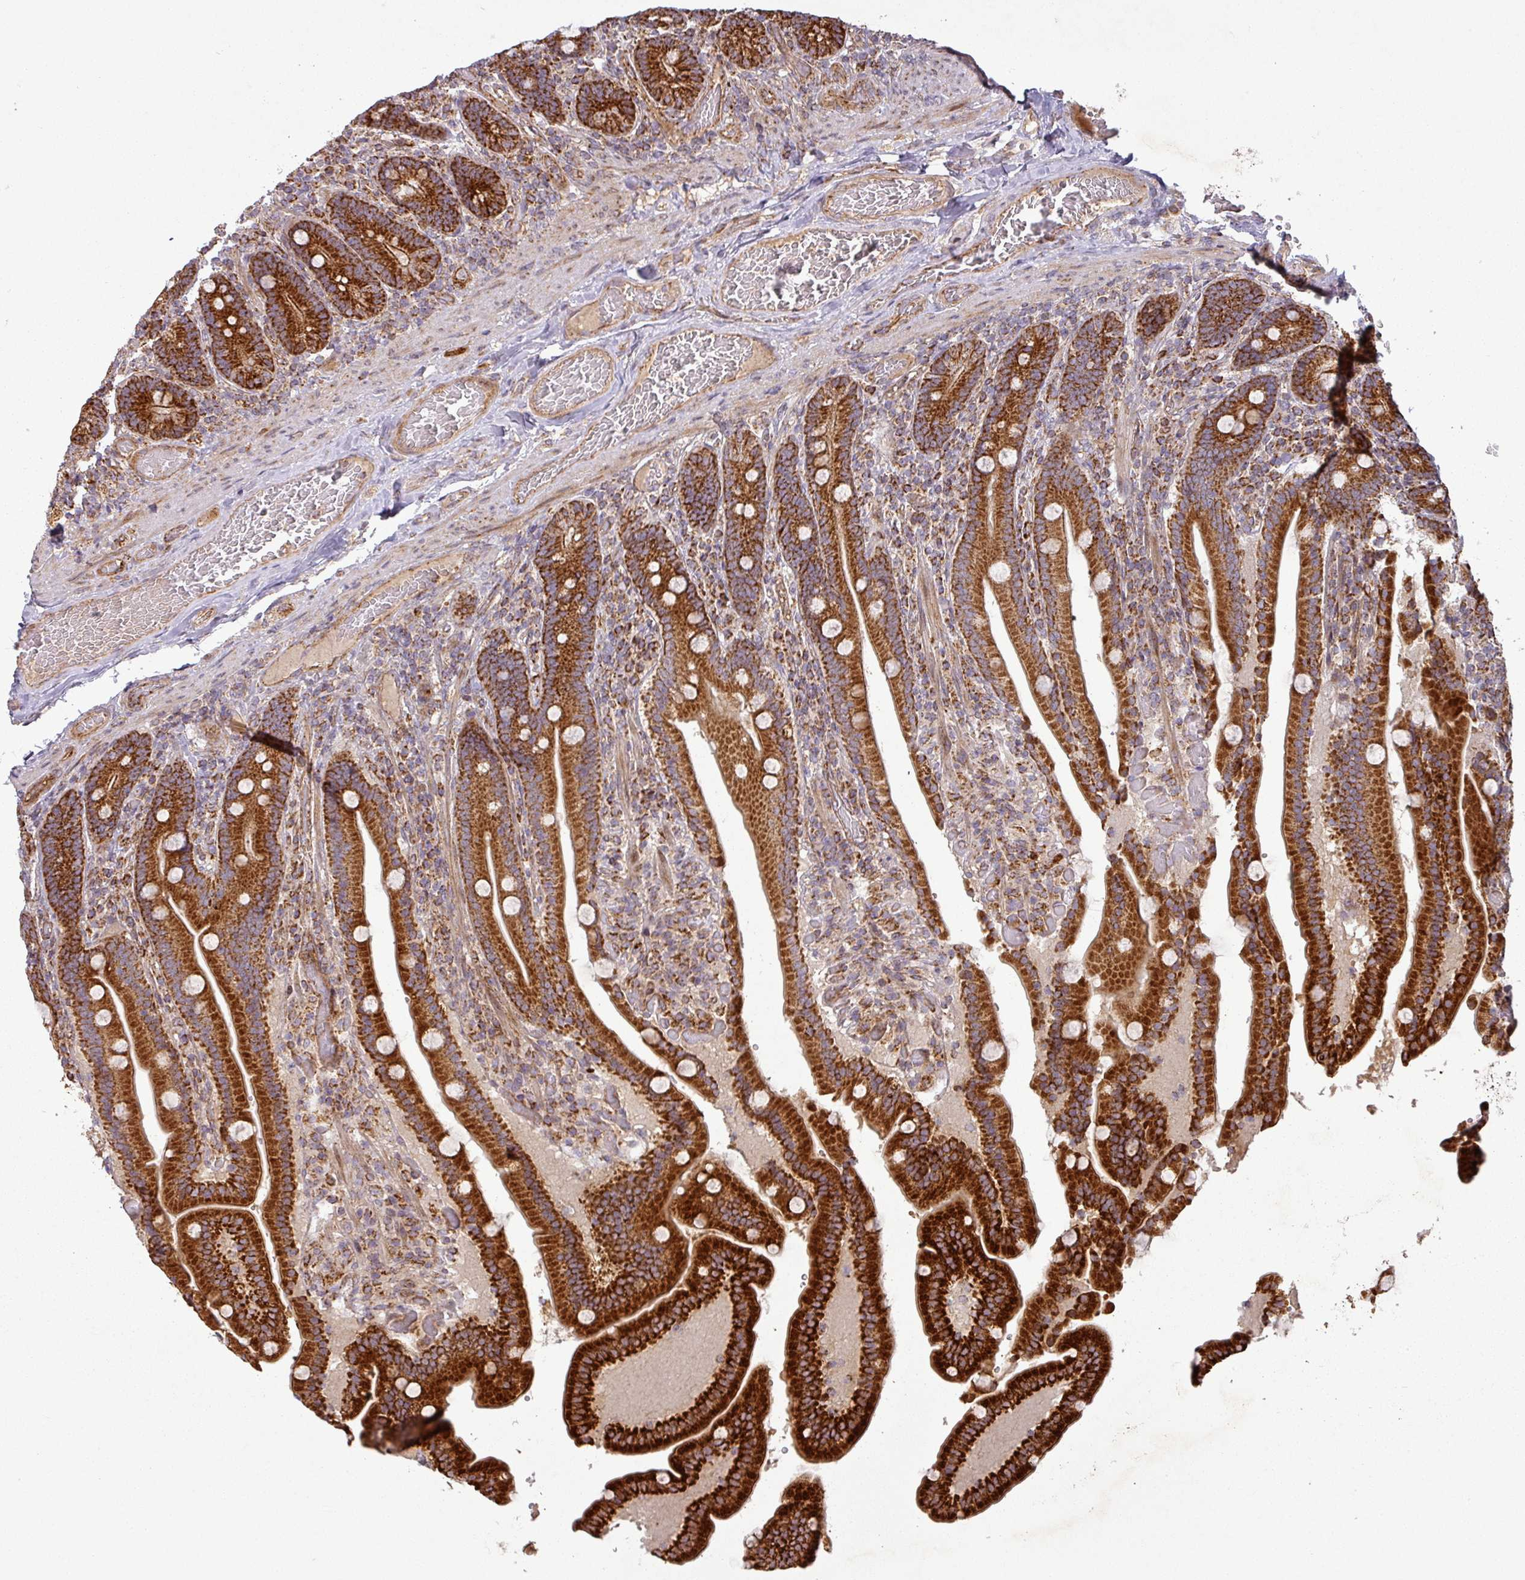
{"staining": {"intensity": "strong", "quantity": ">75%", "location": "cytoplasmic/membranous"}, "tissue": "duodenum", "cell_type": "Glandular cells", "image_type": "normal", "snomed": [{"axis": "morphology", "description": "Normal tissue, NOS"}, {"axis": "topography", "description": "Duodenum"}], "caption": "A micrograph showing strong cytoplasmic/membranous expression in about >75% of glandular cells in benign duodenum, as visualized by brown immunohistochemical staining.", "gene": "GPD2", "patient": {"sex": "female", "age": 62}}